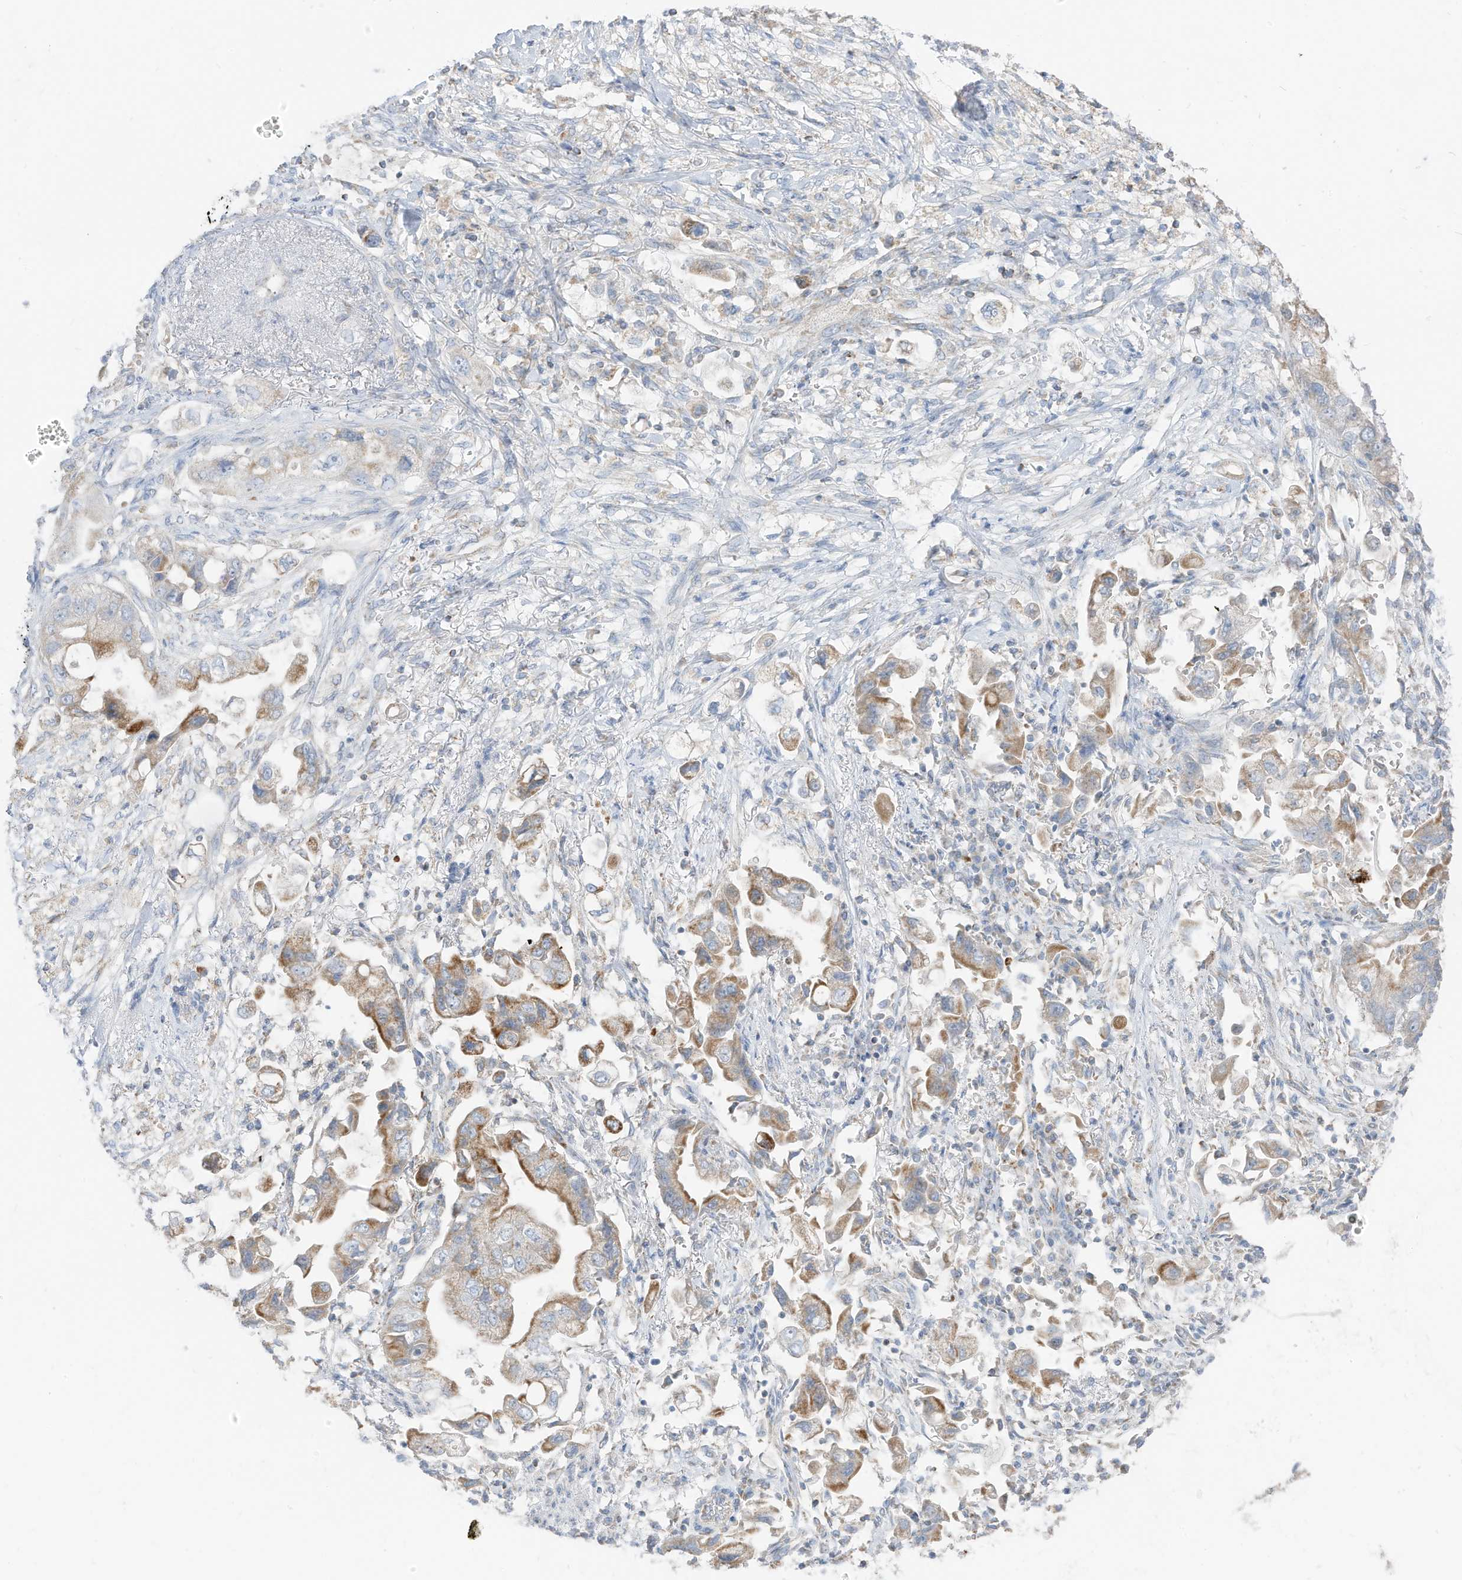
{"staining": {"intensity": "moderate", "quantity": ">75%", "location": "cytoplasmic/membranous"}, "tissue": "stomach cancer", "cell_type": "Tumor cells", "image_type": "cancer", "snomed": [{"axis": "morphology", "description": "Adenocarcinoma, NOS"}, {"axis": "topography", "description": "Stomach"}], "caption": "Protein positivity by immunohistochemistry (IHC) exhibits moderate cytoplasmic/membranous positivity in approximately >75% of tumor cells in adenocarcinoma (stomach). The staining was performed using DAB (3,3'-diaminobenzidine) to visualize the protein expression in brown, while the nuclei were stained in blue with hematoxylin (Magnification: 20x).", "gene": "ETHE1", "patient": {"sex": "male", "age": 62}}